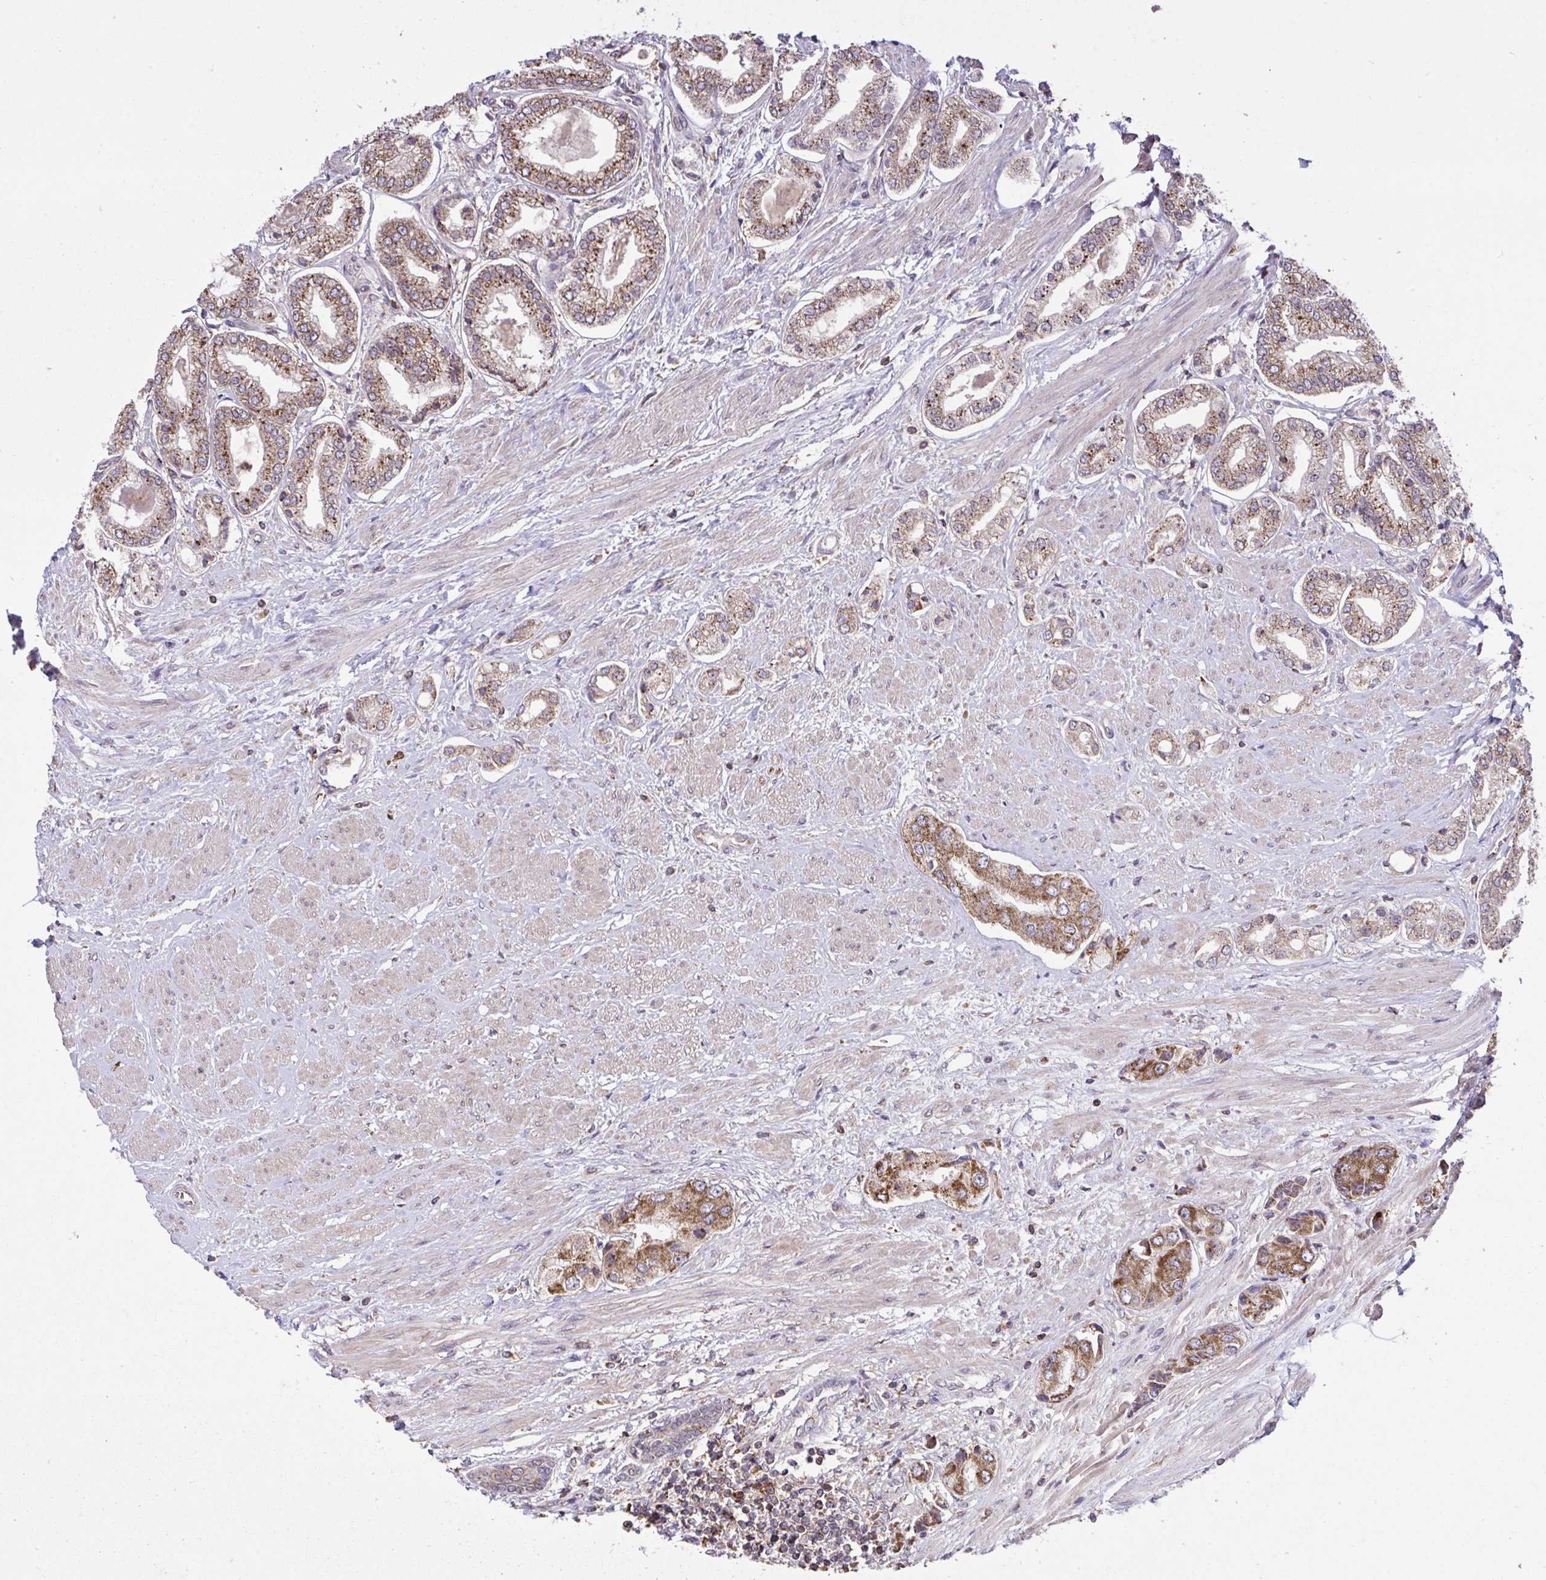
{"staining": {"intensity": "moderate", "quantity": ">75%", "location": "cytoplasmic/membranous"}, "tissue": "prostate cancer", "cell_type": "Tumor cells", "image_type": "cancer", "snomed": [{"axis": "morphology", "description": "Adenocarcinoma, Low grade"}, {"axis": "topography", "description": "Prostate"}], "caption": "Approximately >75% of tumor cells in human prostate adenocarcinoma (low-grade) show moderate cytoplasmic/membranous protein staining as visualized by brown immunohistochemical staining.", "gene": "PPM1H", "patient": {"sex": "male", "age": 69}}